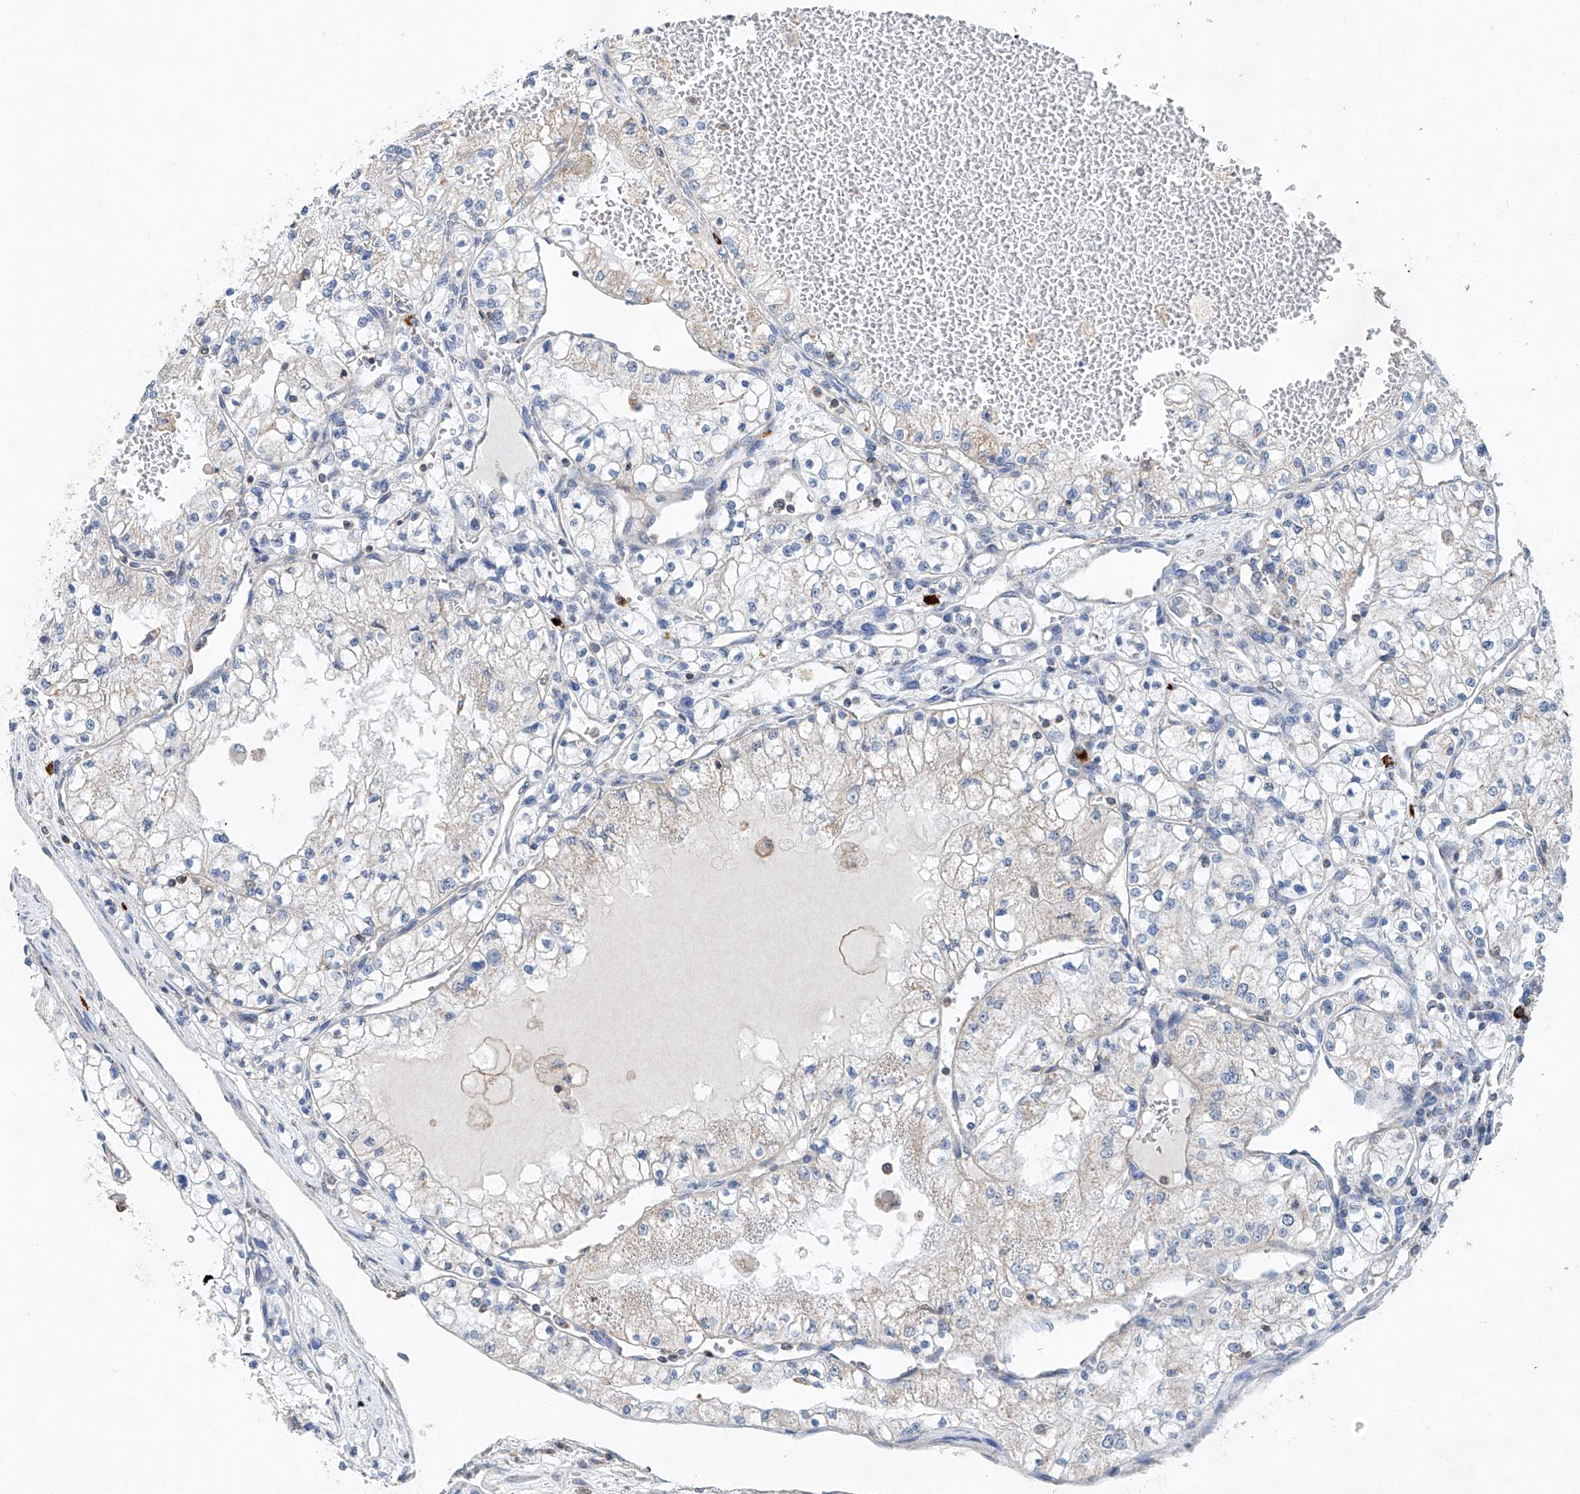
{"staining": {"intensity": "negative", "quantity": "none", "location": "none"}, "tissue": "renal cancer", "cell_type": "Tumor cells", "image_type": "cancer", "snomed": [{"axis": "morphology", "description": "Normal tissue, NOS"}, {"axis": "morphology", "description": "Adenocarcinoma, NOS"}, {"axis": "topography", "description": "Kidney"}], "caption": "Tumor cells show no significant protein positivity in adenocarcinoma (renal).", "gene": "KLF15", "patient": {"sex": "male", "age": 68}}